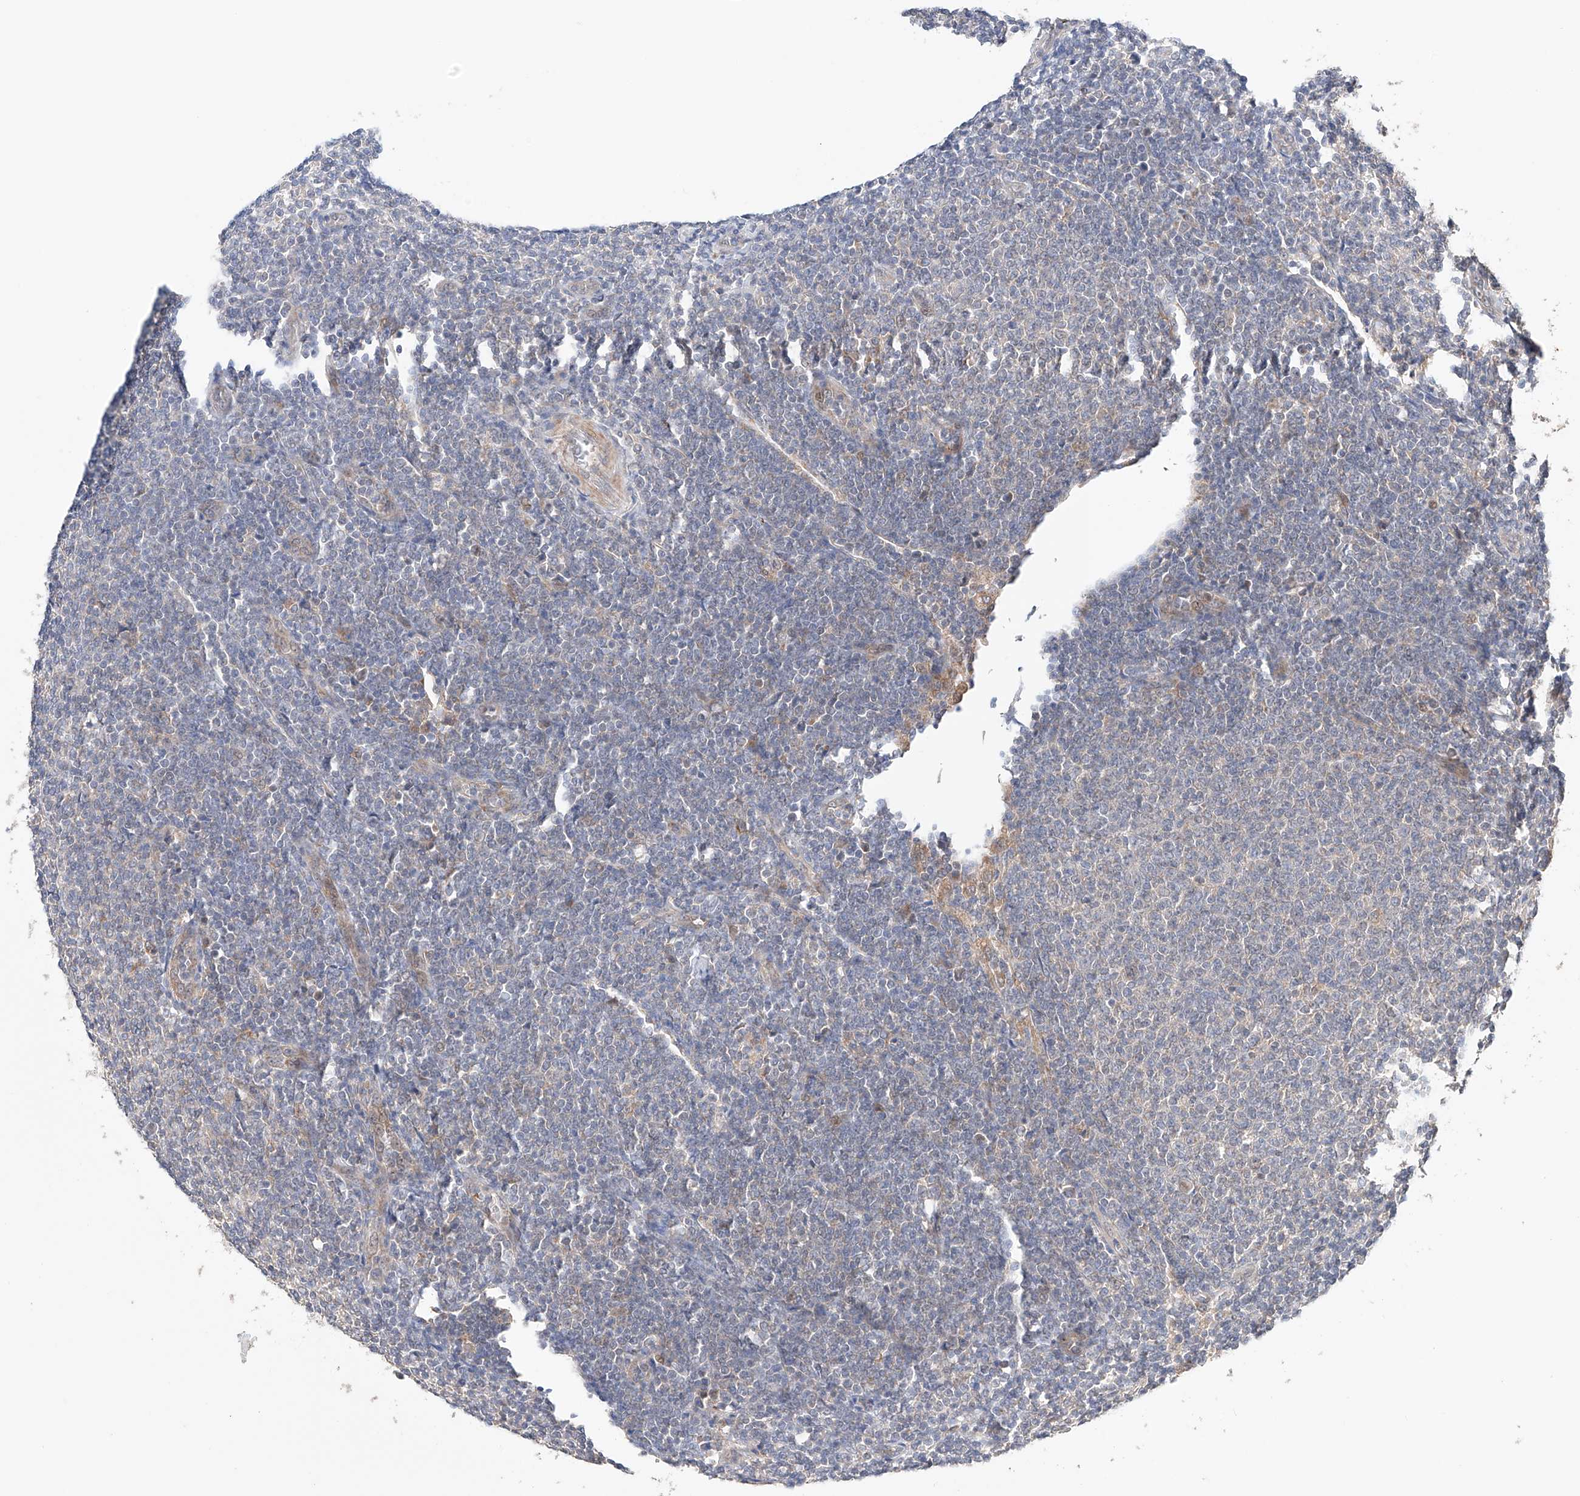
{"staining": {"intensity": "negative", "quantity": "none", "location": "none"}, "tissue": "lymphoma", "cell_type": "Tumor cells", "image_type": "cancer", "snomed": [{"axis": "morphology", "description": "Malignant lymphoma, non-Hodgkin's type, Low grade"}, {"axis": "topography", "description": "Lymph node"}], "caption": "Immunohistochemistry (IHC) image of neoplastic tissue: human malignant lymphoma, non-Hodgkin's type (low-grade) stained with DAB (3,3'-diaminobenzidine) reveals no significant protein positivity in tumor cells. (Brightfield microscopy of DAB immunohistochemistry at high magnification).", "gene": "ZFHX2", "patient": {"sex": "male", "age": 66}}